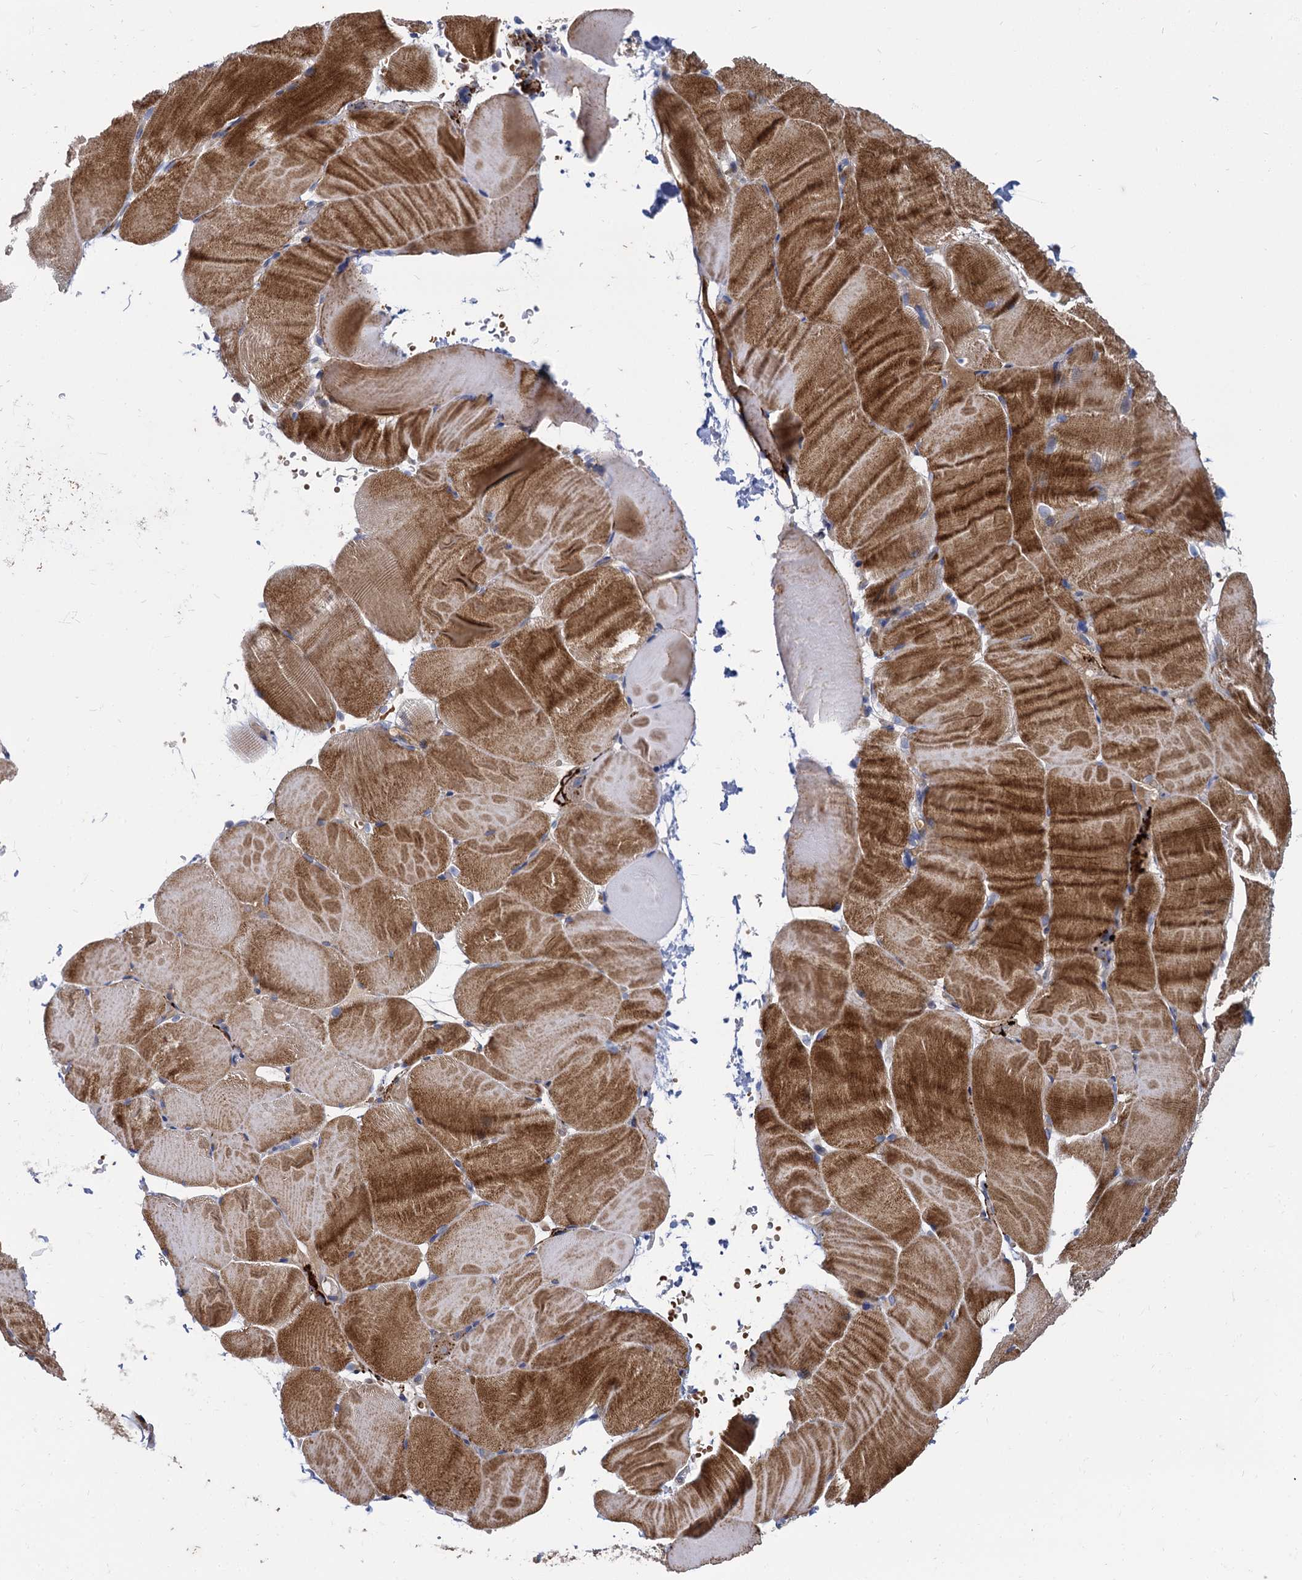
{"staining": {"intensity": "strong", "quantity": ">75%", "location": "cytoplasmic/membranous"}, "tissue": "skeletal muscle", "cell_type": "Myocytes", "image_type": "normal", "snomed": [{"axis": "morphology", "description": "Normal tissue, NOS"}, {"axis": "topography", "description": "Skeletal muscle"}, {"axis": "topography", "description": "Parathyroid gland"}], "caption": "This is a photomicrograph of IHC staining of normal skeletal muscle, which shows strong positivity in the cytoplasmic/membranous of myocytes.", "gene": "GCLC", "patient": {"sex": "female", "age": 37}}